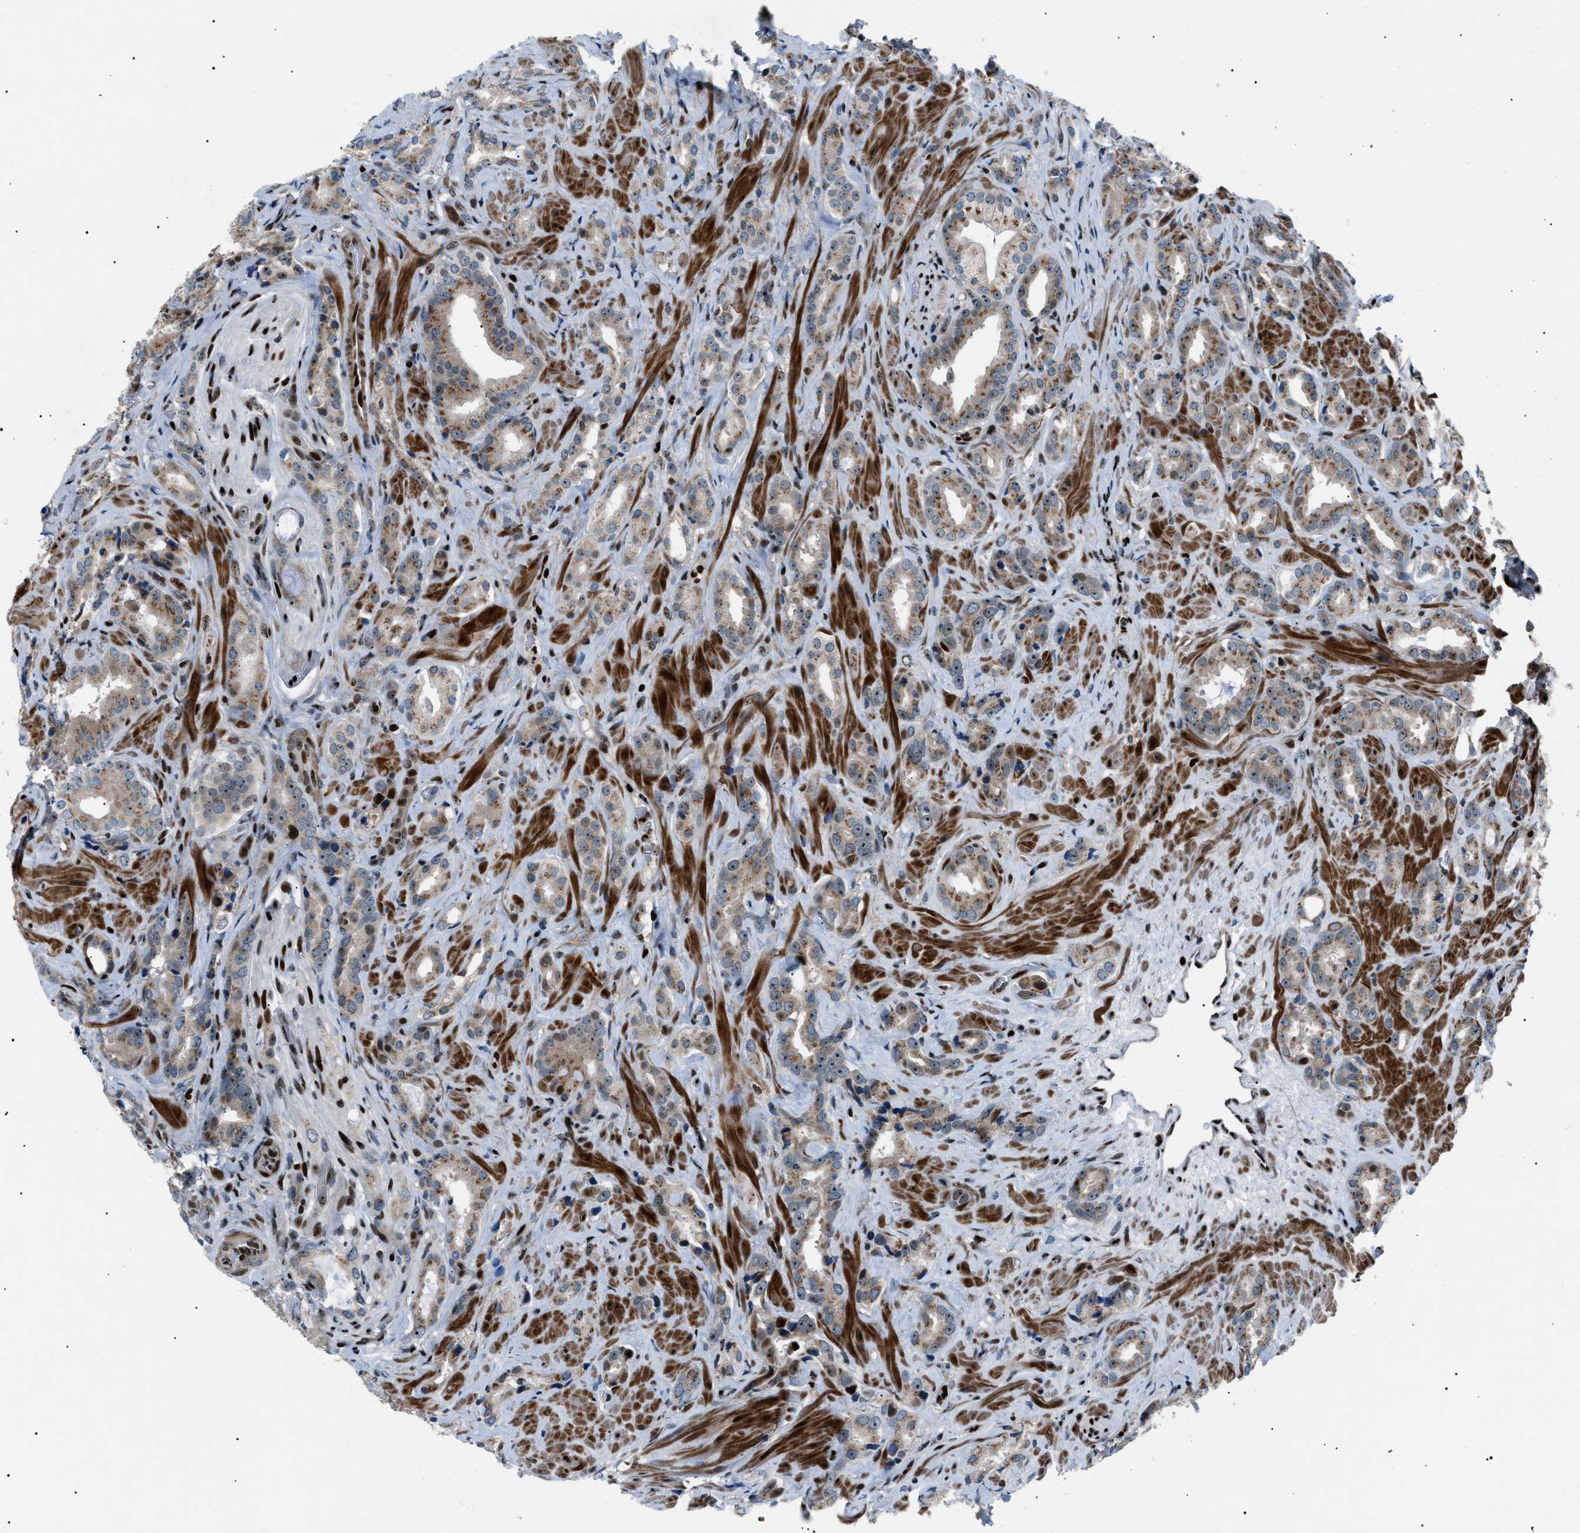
{"staining": {"intensity": "weak", "quantity": "25%-75%", "location": "cytoplasmic/membranous,nuclear"}, "tissue": "prostate cancer", "cell_type": "Tumor cells", "image_type": "cancer", "snomed": [{"axis": "morphology", "description": "Adenocarcinoma, High grade"}, {"axis": "topography", "description": "Prostate"}], "caption": "Adenocarcinoma (high-grade) (prostate) was stained to show a protein in brown. There is low levels of weak cytoplasmic/membranous and nuclear positivity in about 25%-75% of tumor cells. (DAB IHC with brightfield microscopy, high magnification).", "gene": "PRKX", "patient": {"sex": "male", "age": 64}}